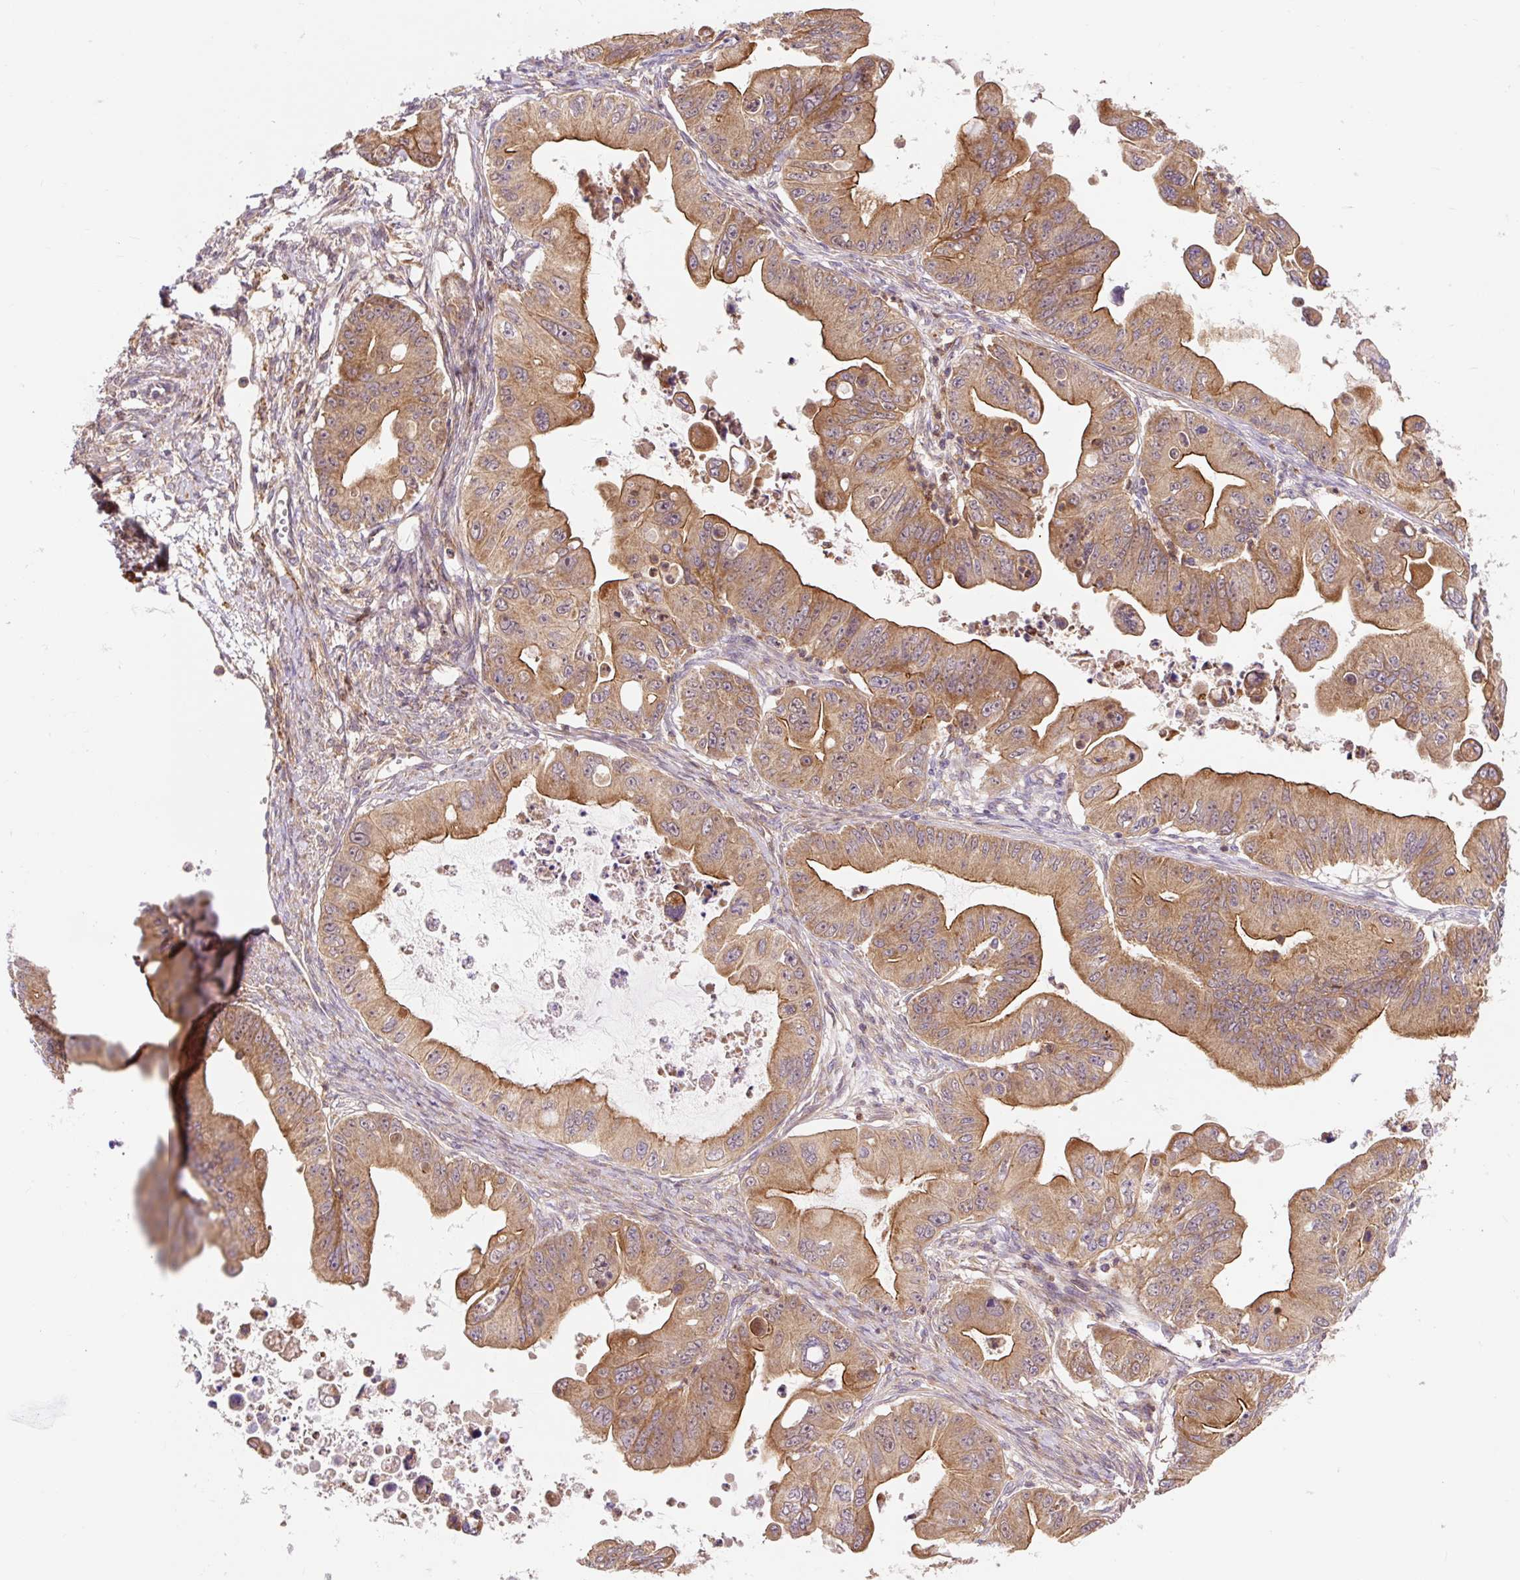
{"staining": {"intensity": "moderate", "quantity": ">75%", "location": "cytoplasmic/membranous"}, "tissue": "ovarian cancer", "cell_type": "Tumor cells", "image_type": "cancer", "snomed": [{"axis": "morphology", "description": "Cystadenocarcinoma, mucinous, NOS"}, {"axis": "topography", "description": "Ovary"}], "caption": "Immunohistochemical staining of mucinous cystadenocarcinoma (ovarian) reveals moderate cytoplasmic/membranous protein expression in approximately >75% of tumor cells.", "gene": "TRIAP1", "patient": {"sex": "female", "age": 71}}